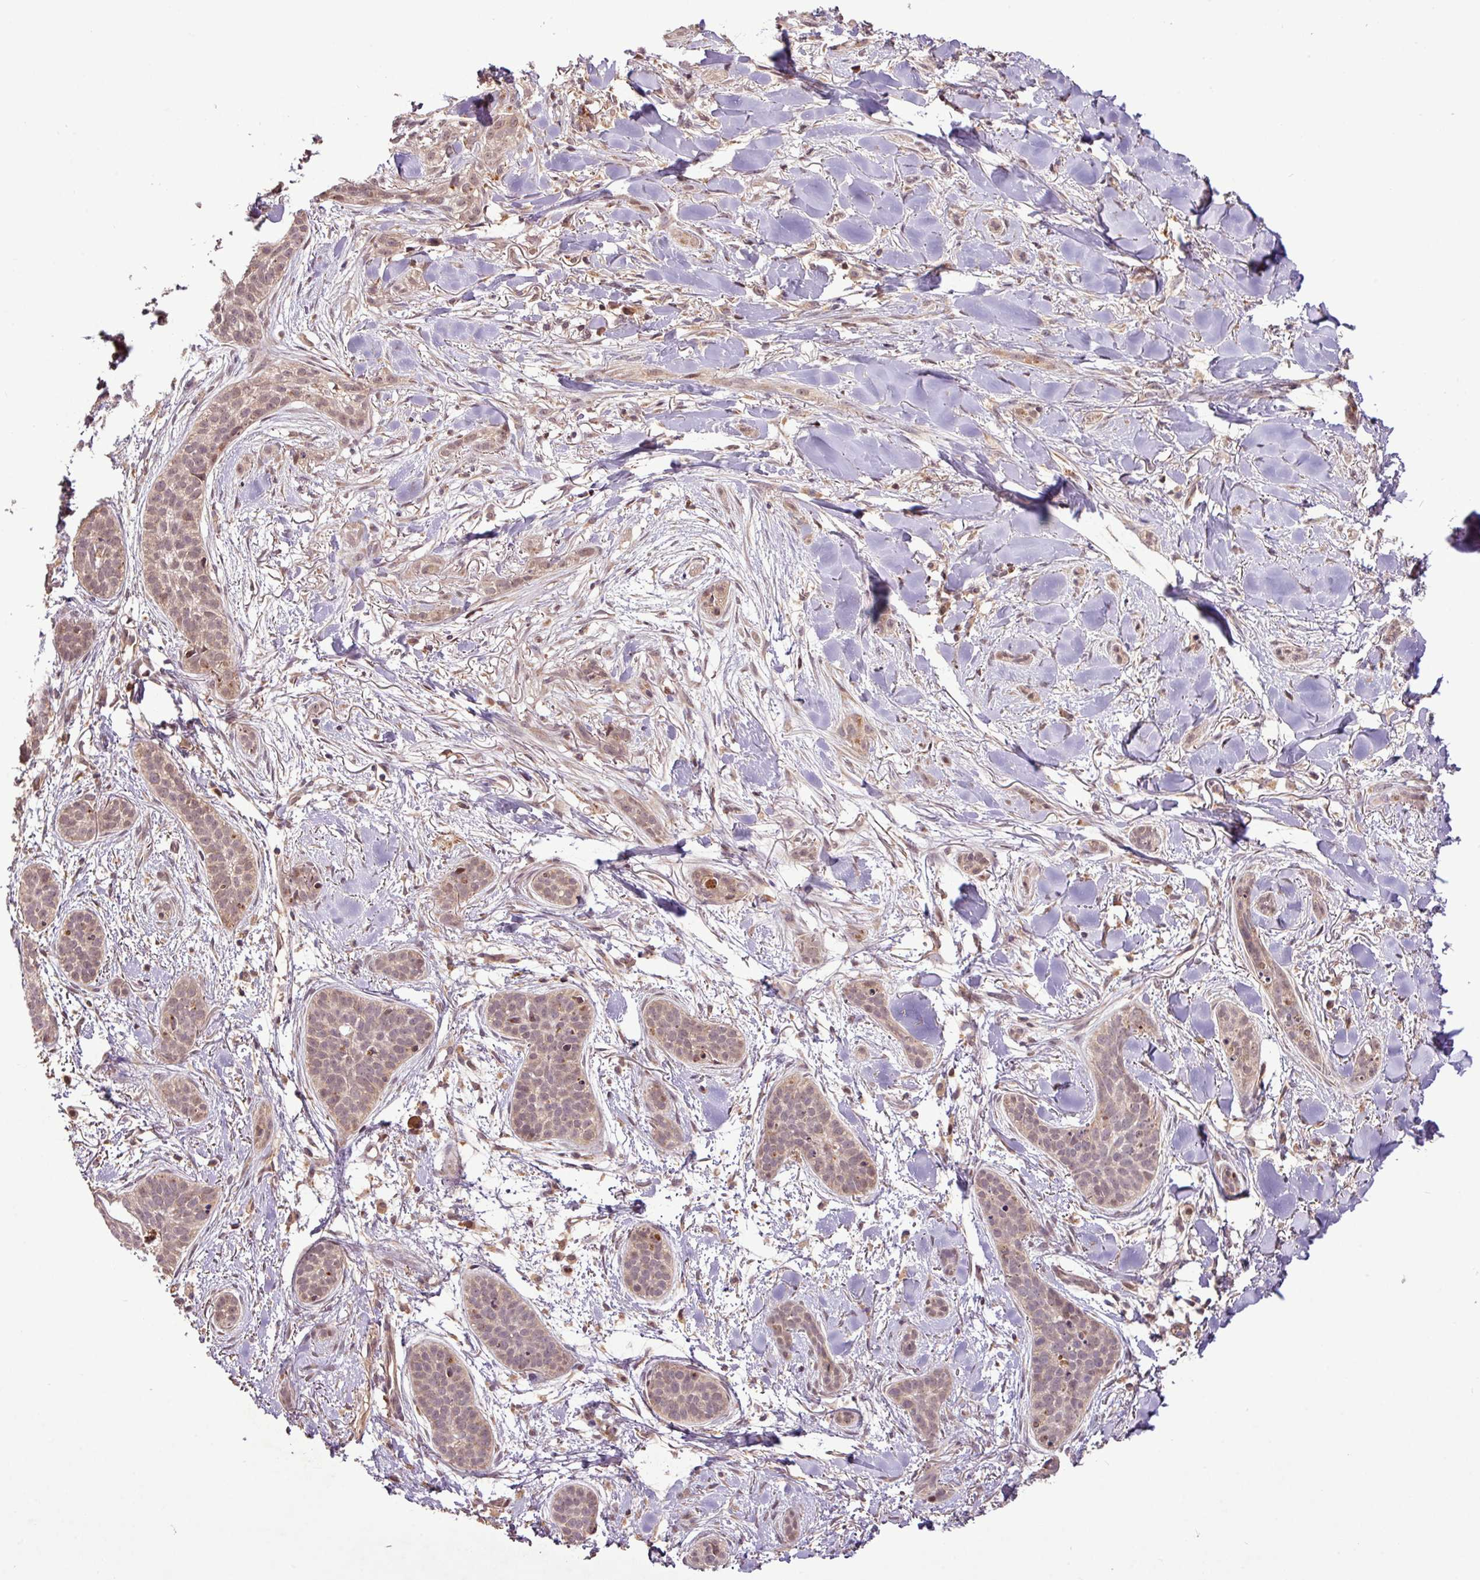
{"staining": {"intensity": "weak", "quantity": "25%-75%", "location": "cytoplasmic/membranous,nuclear"}, "tissue": "skin cancer", "cell_type": "Tumor cells", "image_type": "cancer", "snomed": [{"axis": "morphology", "description": "Basal cell carcinoma"}, {"axis": "topography", "description": "Skin"}], "caption": "About 25%-75% of tumor cells in human skin basal cell carcinoma show weak cytoplasmic/membranous and nuclear protein expression as visualized by brown immunohistochemical staining.", "gene": "YPEL3", "patient": {"sex": "male", "age": 52}}